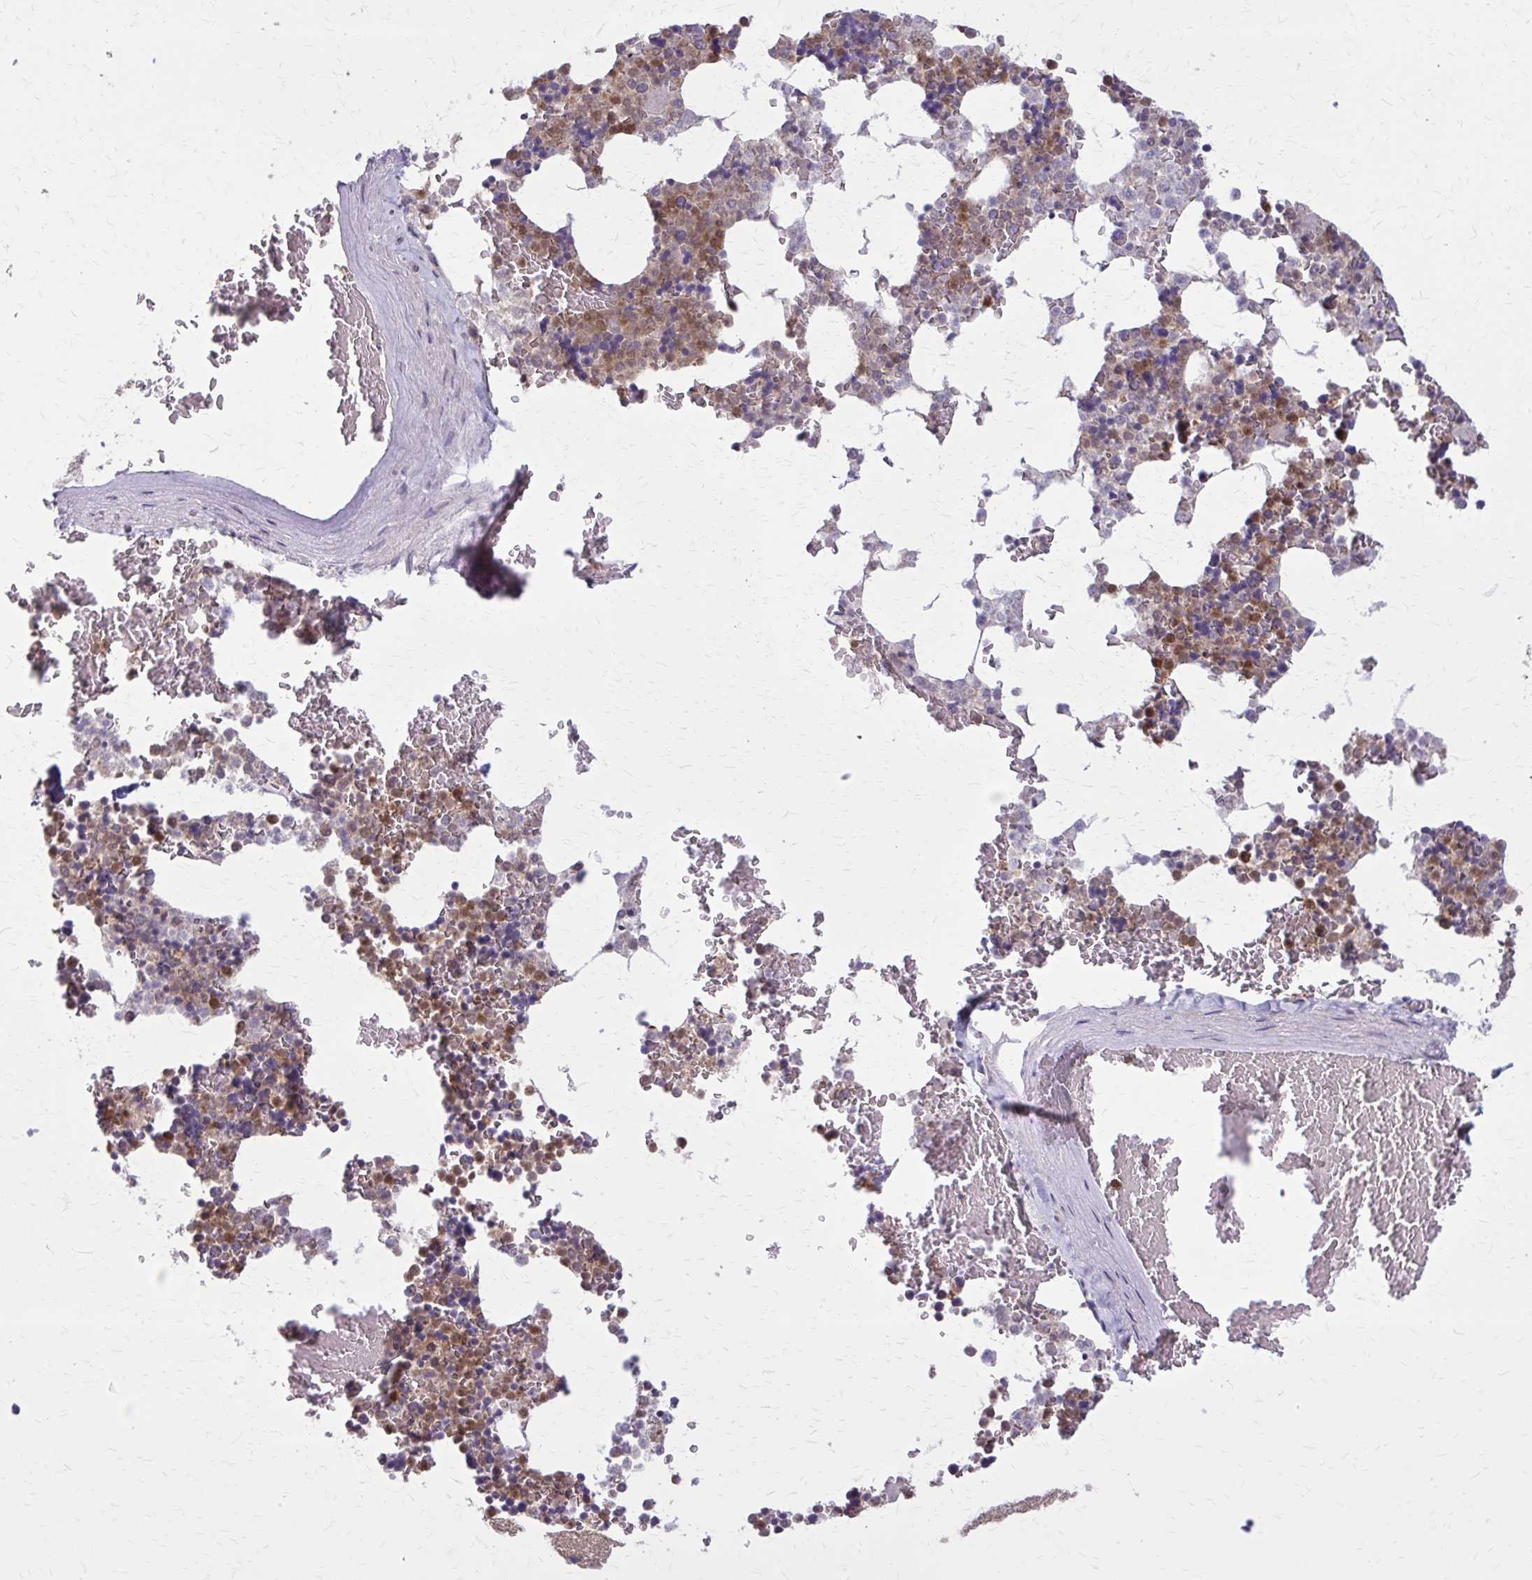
{"staining": {"intensity": "moderate", "quantity": "25%-75%", "location": "cytoplasmic/membranous"}, "tissue": "bone marrow", "cell_type": "Hematopoietic cells", "image_type": "normal", "snomed": [{"axis": "morphology", "description": "Normal tissue, NOS"}, {"axis": "topography", "description": "Bone marrow"}], "caption": "Immunohistochemical staining of benign bone marrow shows medium levels of moderate cytoplasmic/membranous positivity in approximately 25%-75% of hematopoietic cells.", "gene": "NRBF2", "patient": {"sex": "female", "age": 42}}